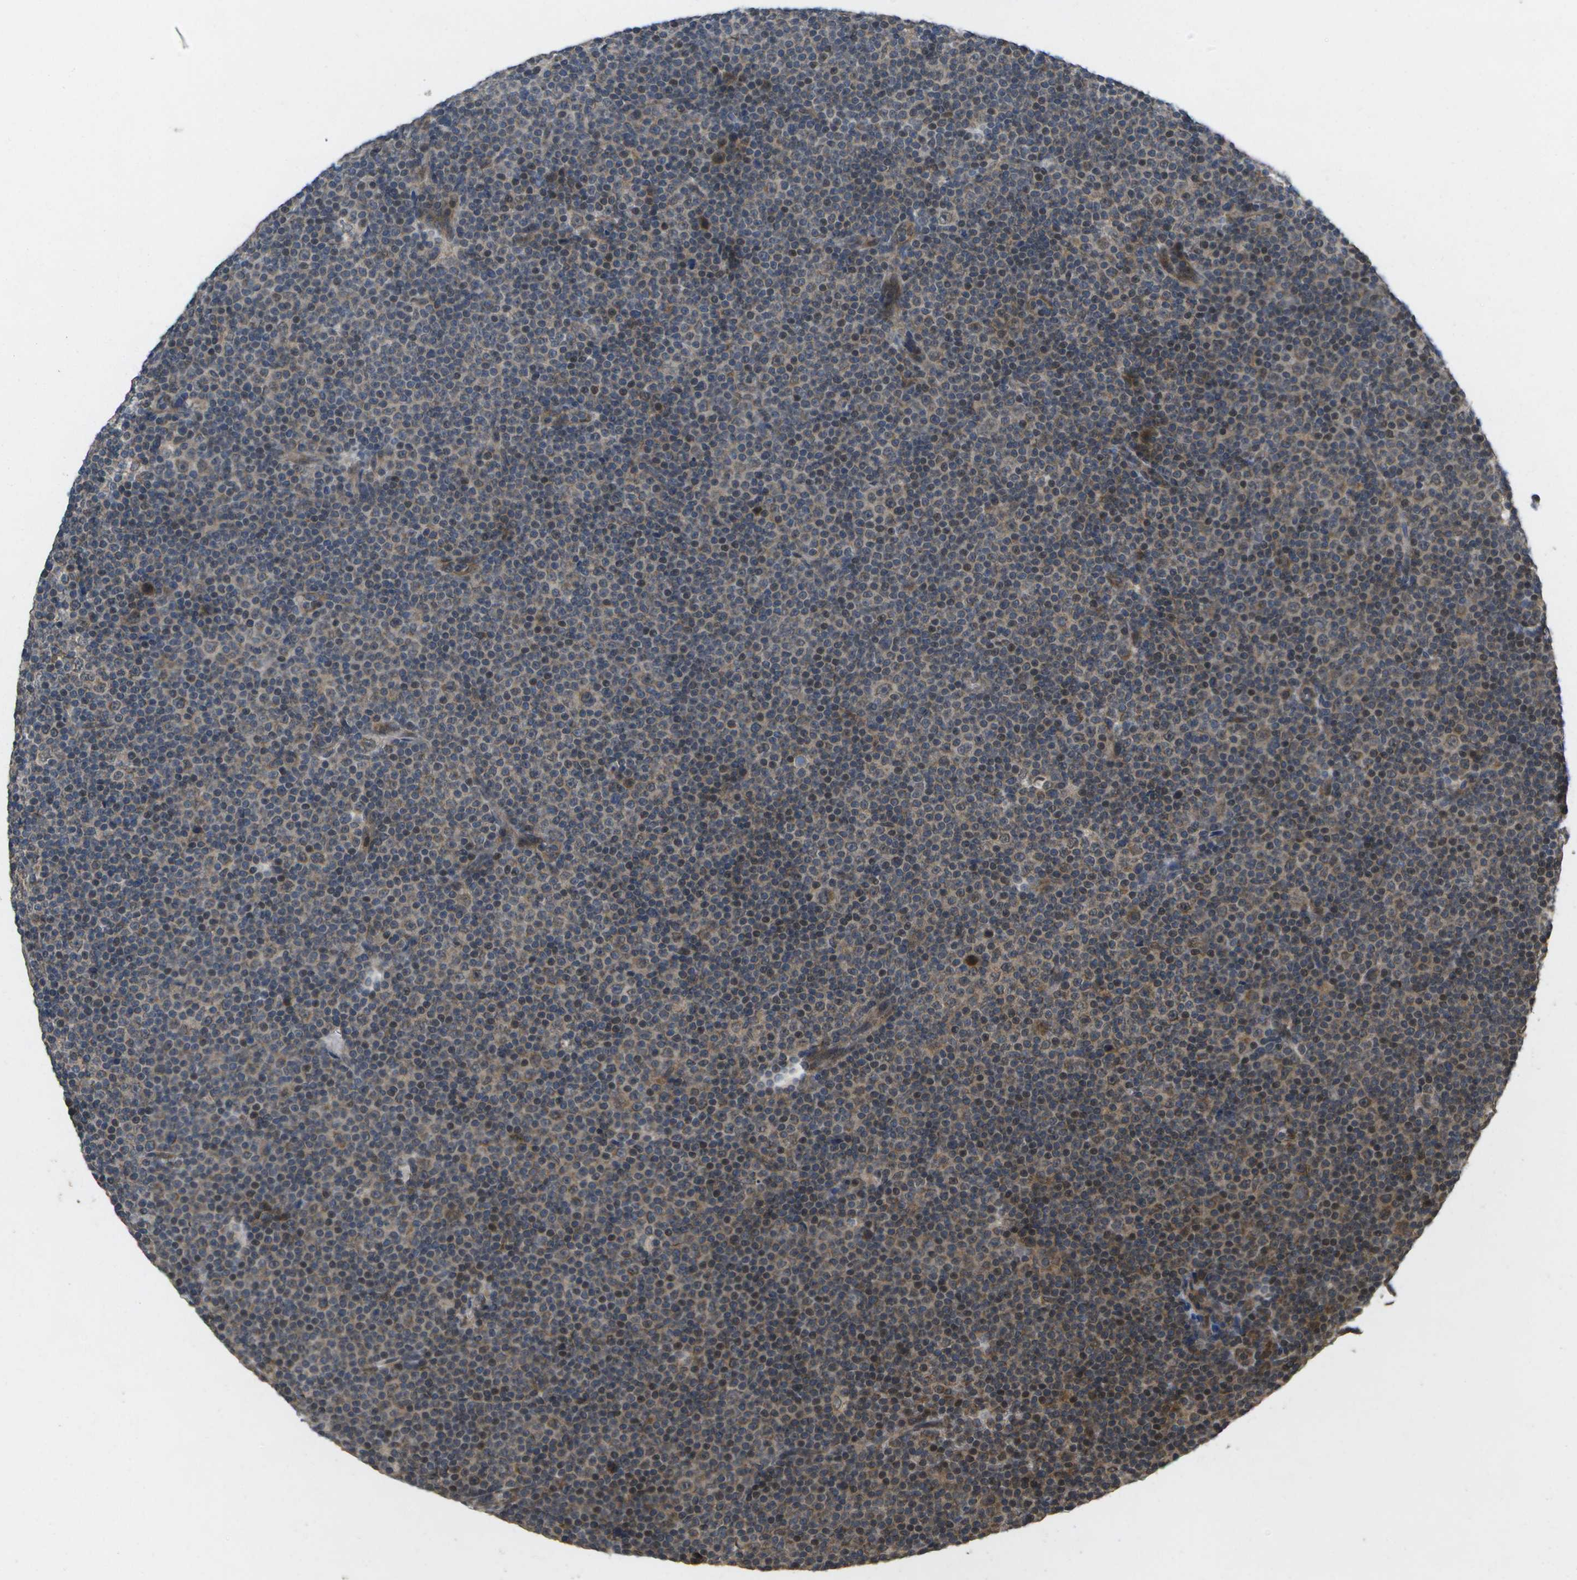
{"staining": {"intensity": "weak", "quantity": "<25%", "location": "cytoplasmic/membranous"}, "tissue": "lymphoma", "cell_type": "Tumor cells", "image_type": "cancer", "snomed": [{"axis": "morphology", "description": "Malignant lymphoma, non-Hodgkin's type, Low grade"}, {"axis": "topography", "description": "Lymph node"}], "caption": "Low-grade malignant lymphoma, non-Hodgkin's type stained for a protein using IHC reveals no expression tumor cells.", "gene": "ALAS1", "patient": {"sex": "female", "age": 67}}